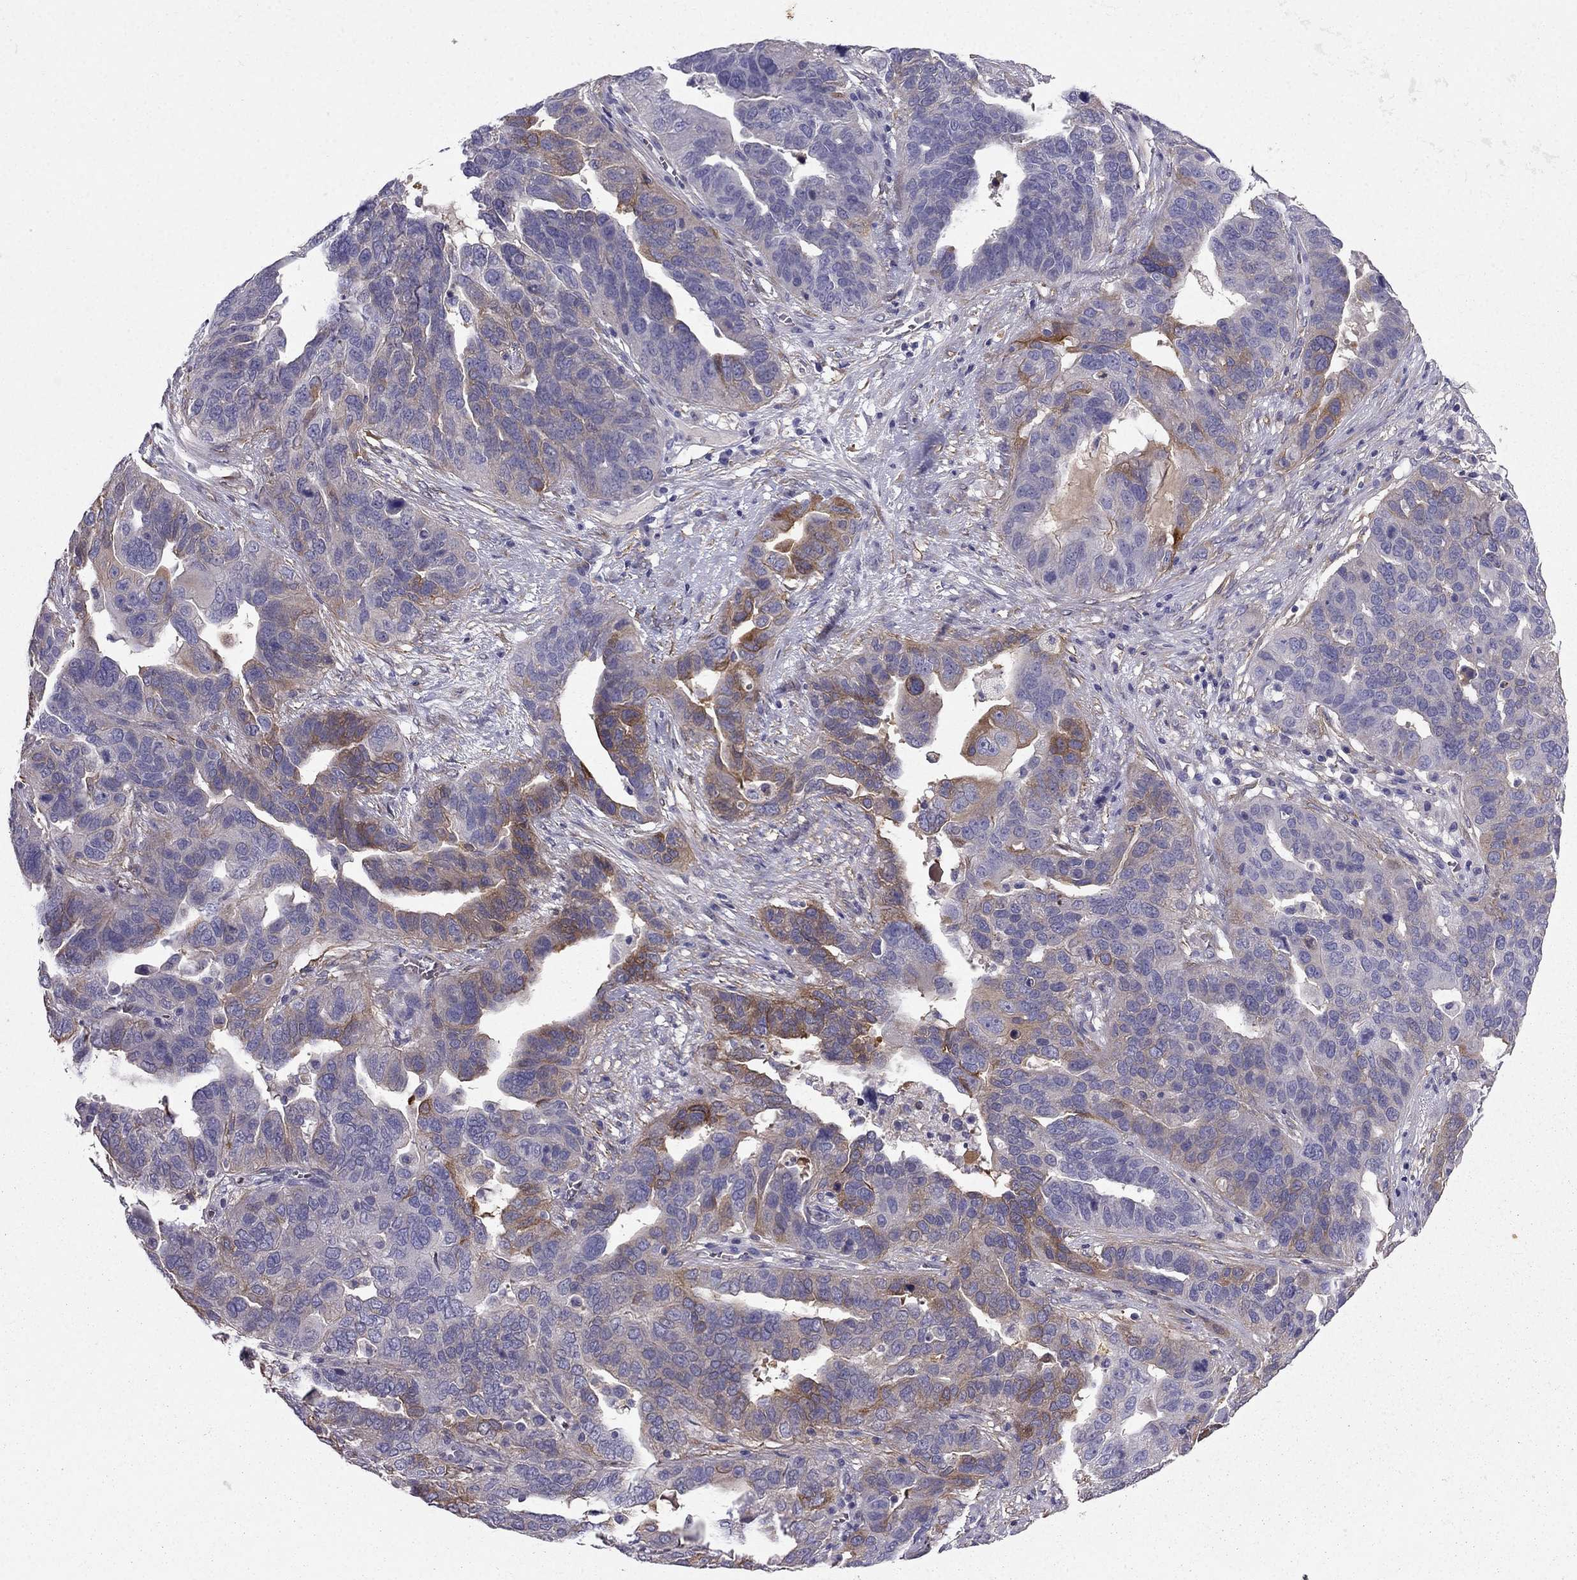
{"staining": {"intensity": "moderate", "quantity": "<25%", "location": "cytoplasmic/membranous"}, "tissue": "ovarian cancer", "cell_type": "Tumor cells", "image_type": "cancer", "snomed": [{"axis": "morphology", "description": "Carcinoma, endometroid"}, {"axis": "topography", "description": "Soft tissue"}, {"axis": "topography", "description": "Ovary"}], "caption": "Endometroid carcinoma (ovarian) tissue demonstrates moderate cytoplasmic/membranous positivity in about <25% of tumor cells, visualized by immunohistochemistry. (DAB = brown stain, brightfield microscopy at high magnification).", "gene": "SYT5", "patient": {"sex": "female", "age": 52}}